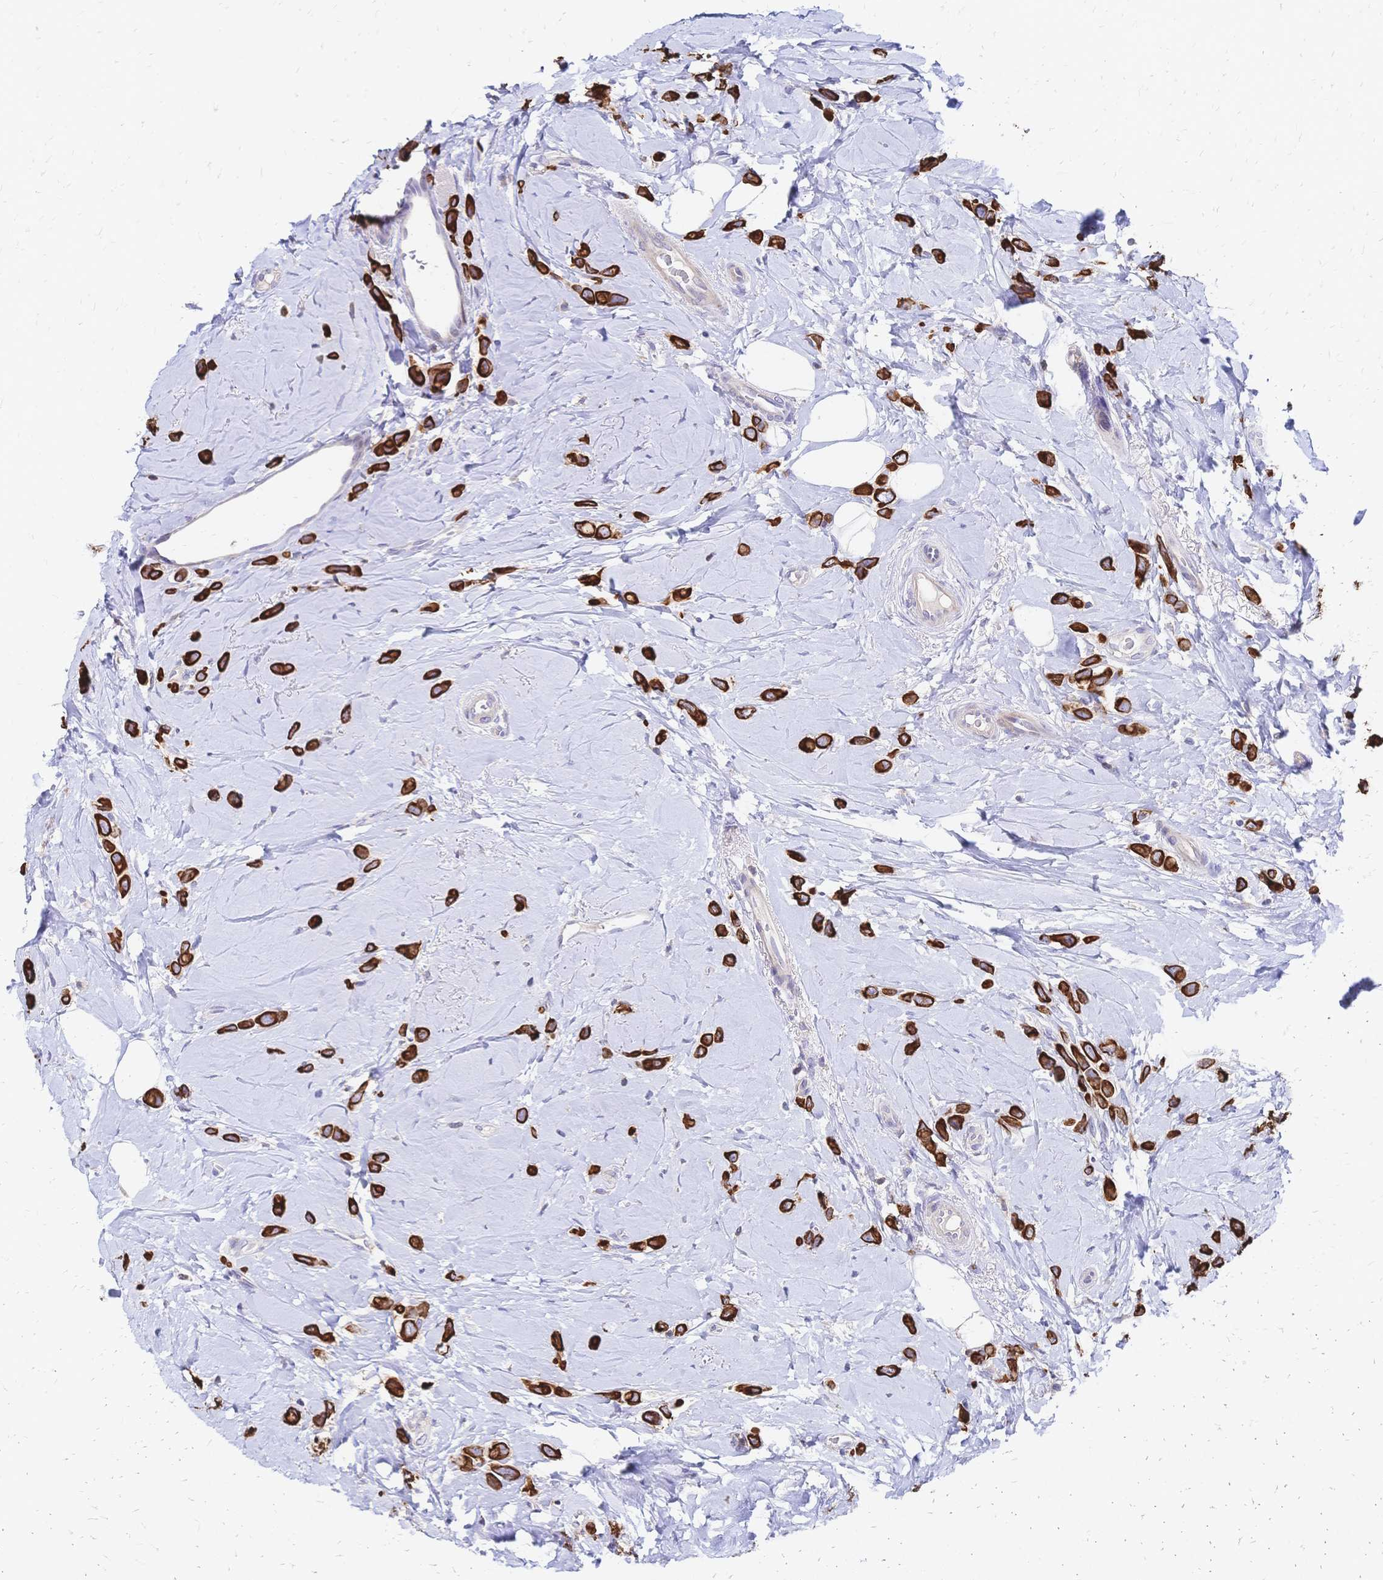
{"staining": {"intensity": "strong", "quantity": ">75%", "location": "cytoplasmic/membranous"}, "tissue": "breast cancer", "cell_type": "Tumor cells", "image_type": "cancer", "snomed": [{"axis": "morphology", "description": "Lobular carcinoma"}, {"axis": "topography", "description": "Breast"}], "caption": "This is an image of immunohistochemistry (IHC) staining of breast lobular carcinoma, which shows strong staining in the cytoplasmic/membranous of tumor cells.", "gene": "DTNB", "patient": {"sex": "female", "age": 66}}